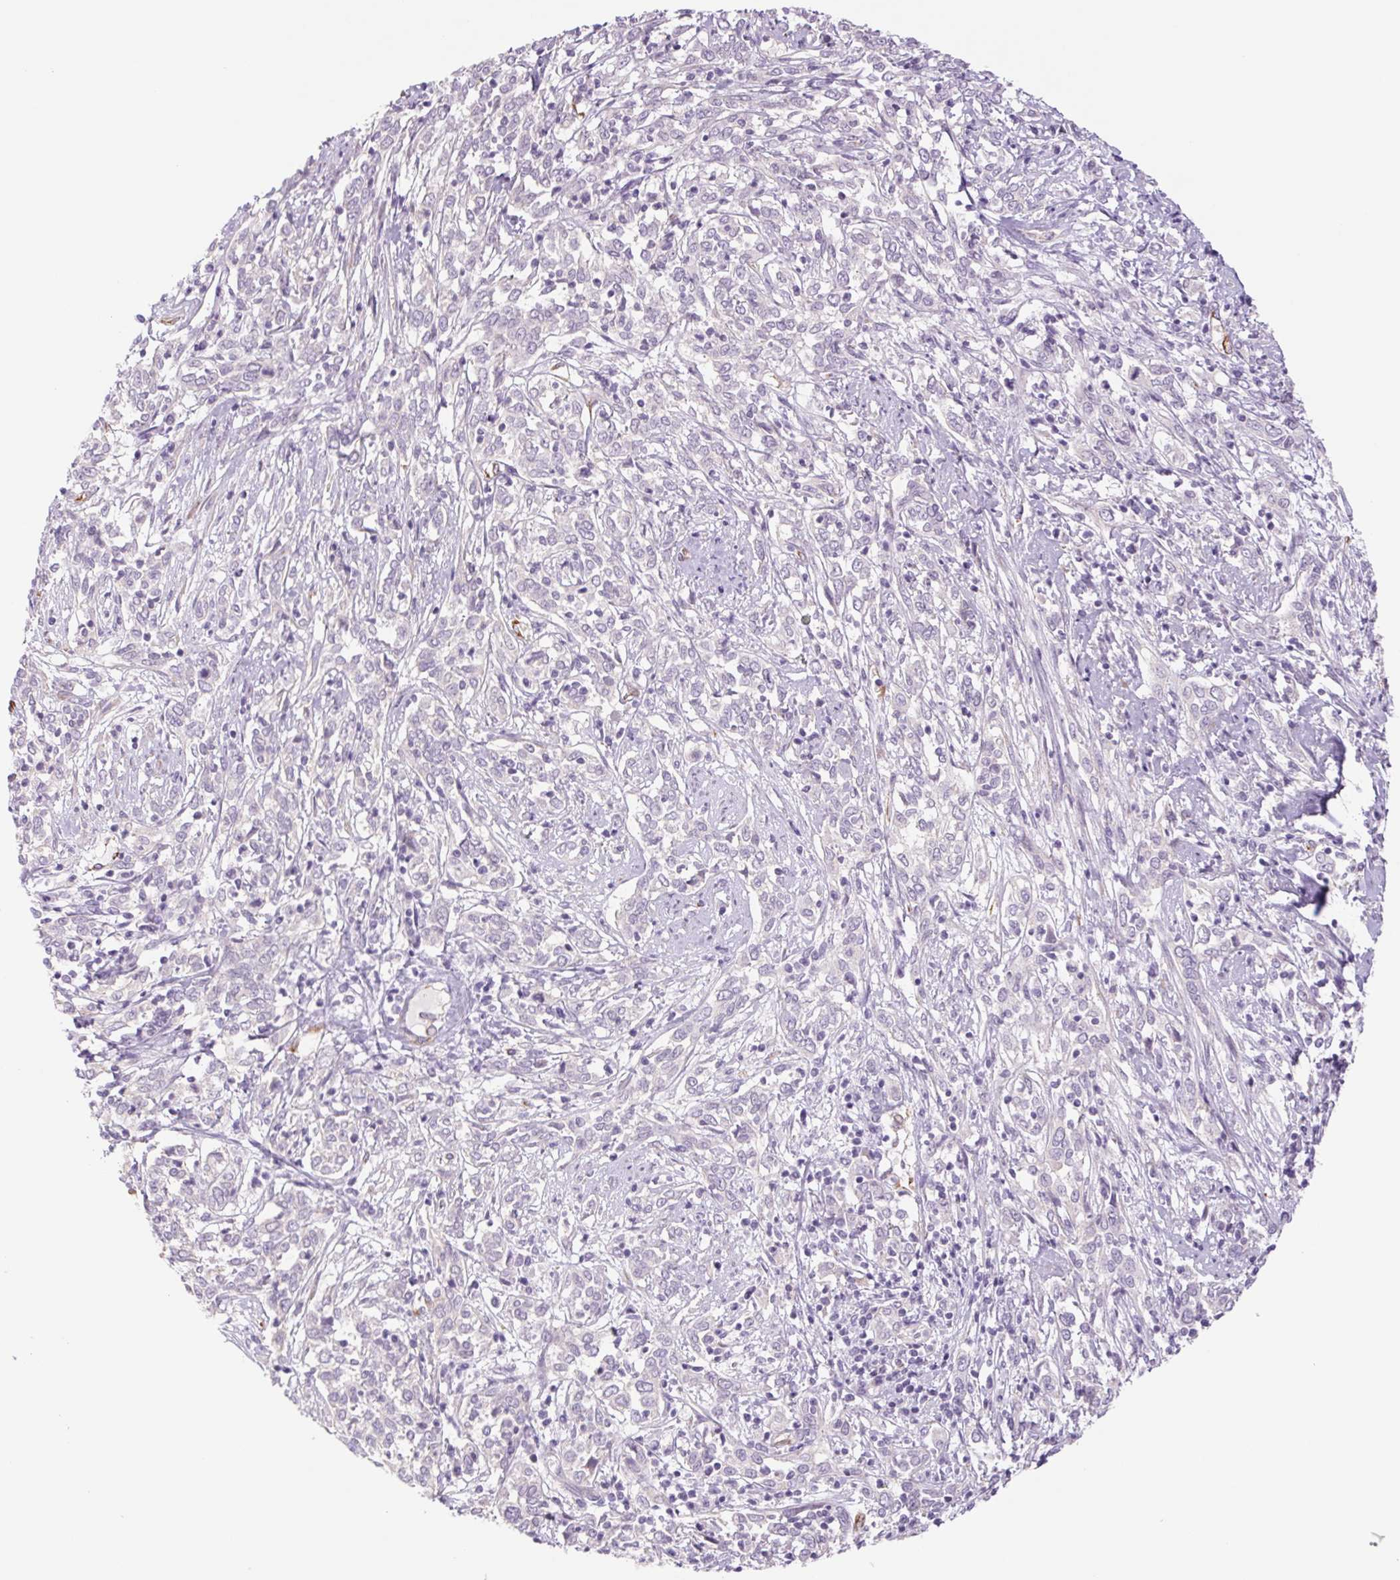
{"staining": {"intensity": "negative", "quantity": "none", "location": "none"}, "tissue": "cervical cancer", "cell_type": "Tumor cells", "image_type": "cancer", "snomed": [{"axis": "morphology", "description": "Adenocarcinoma, NOS"}, {"axis": "topography", "description": "Cervix"}], "caption": "Immunohistochemical staining of cervical cancer exhibits no significant staining in tumor cells.", "gene": "IGFL3", "patient": {"sex": "female", "age": 40}}